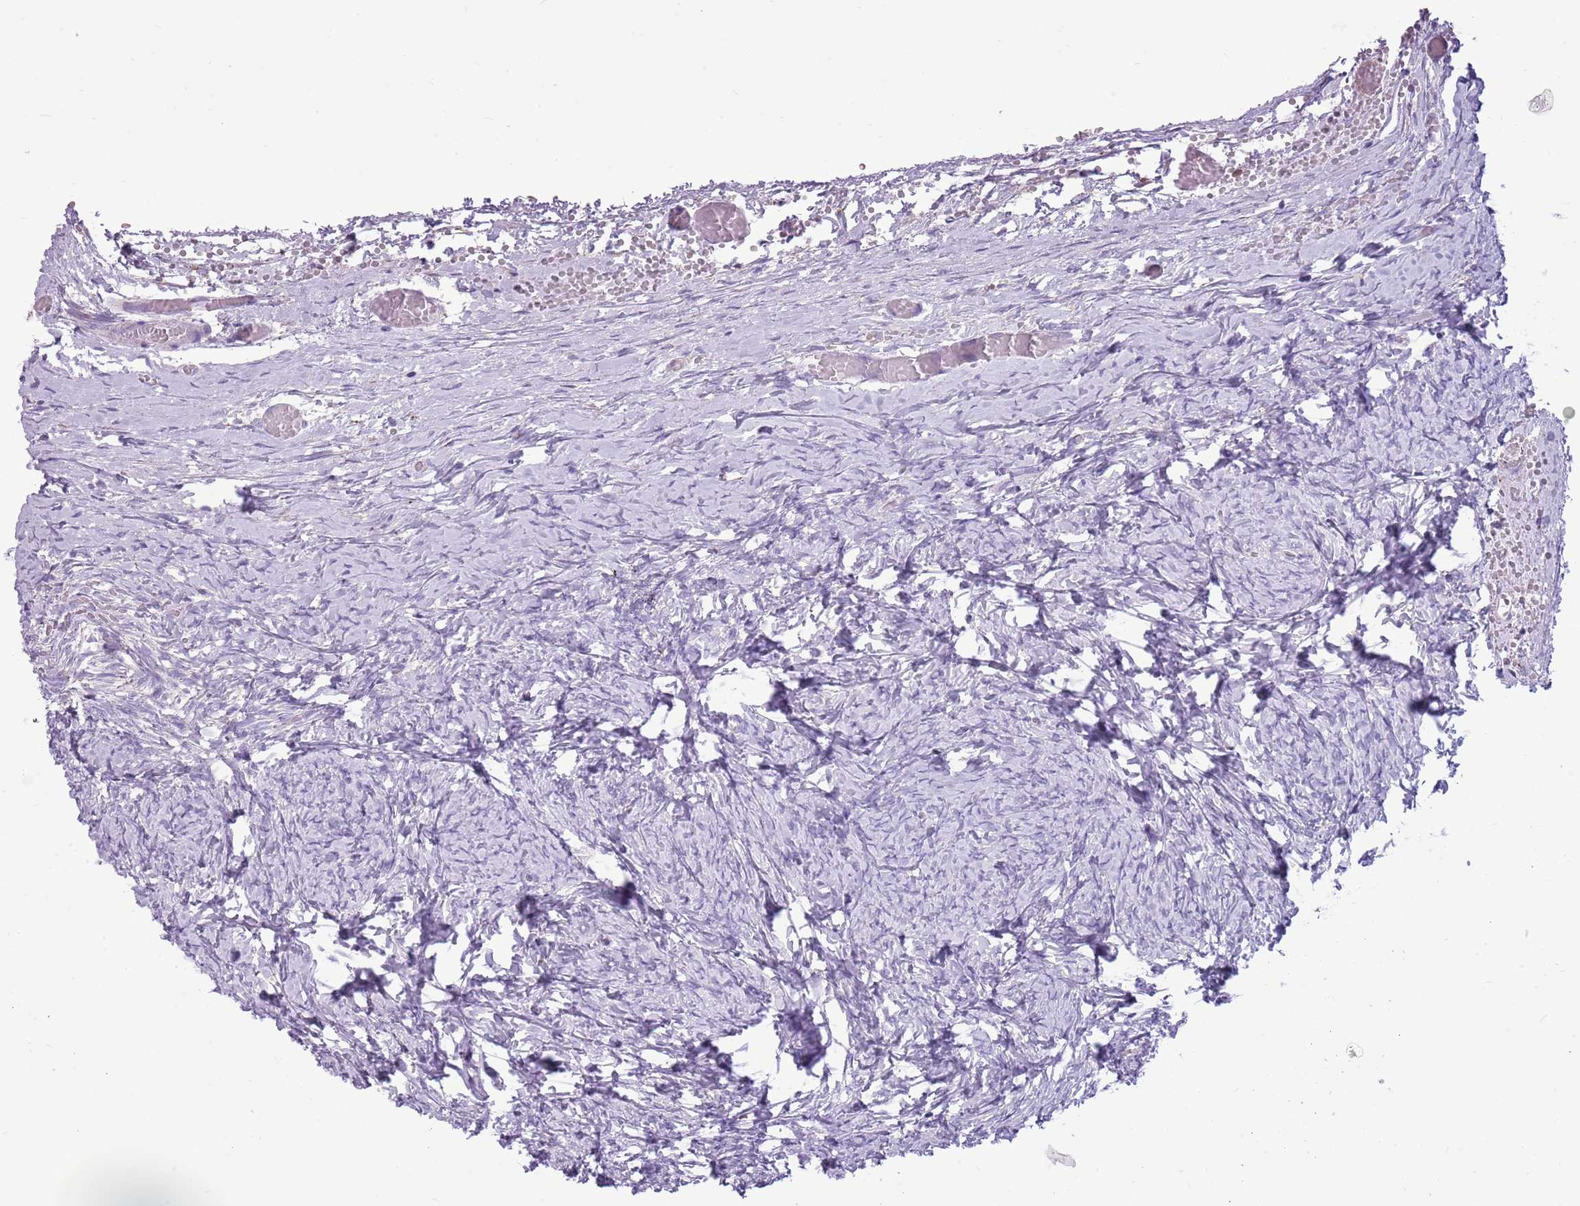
{"staining": {"intensity": "negative", "quantity": "none", "location": "none"}, "tissue": "ovary", "cell_type": "Ovarian stroma cells", "image_type": "normal", "snomed": [{"axis": "morphology", "description": "Normal tissue, NOS"}, {"axis": "topography", "description": "Ovary"}], "caption": "Ovarian stroma cells show no significant positivity in normal ovary. The staining was performed using DAB (3,3'-diaminobenzidine) to visualize the protein expression in brown, while the nuclei were stained in blue with hematoxylin (Magnification: 20x).", "gene": "KCTD19", "patient": {"sex": "female", "age": 27}}